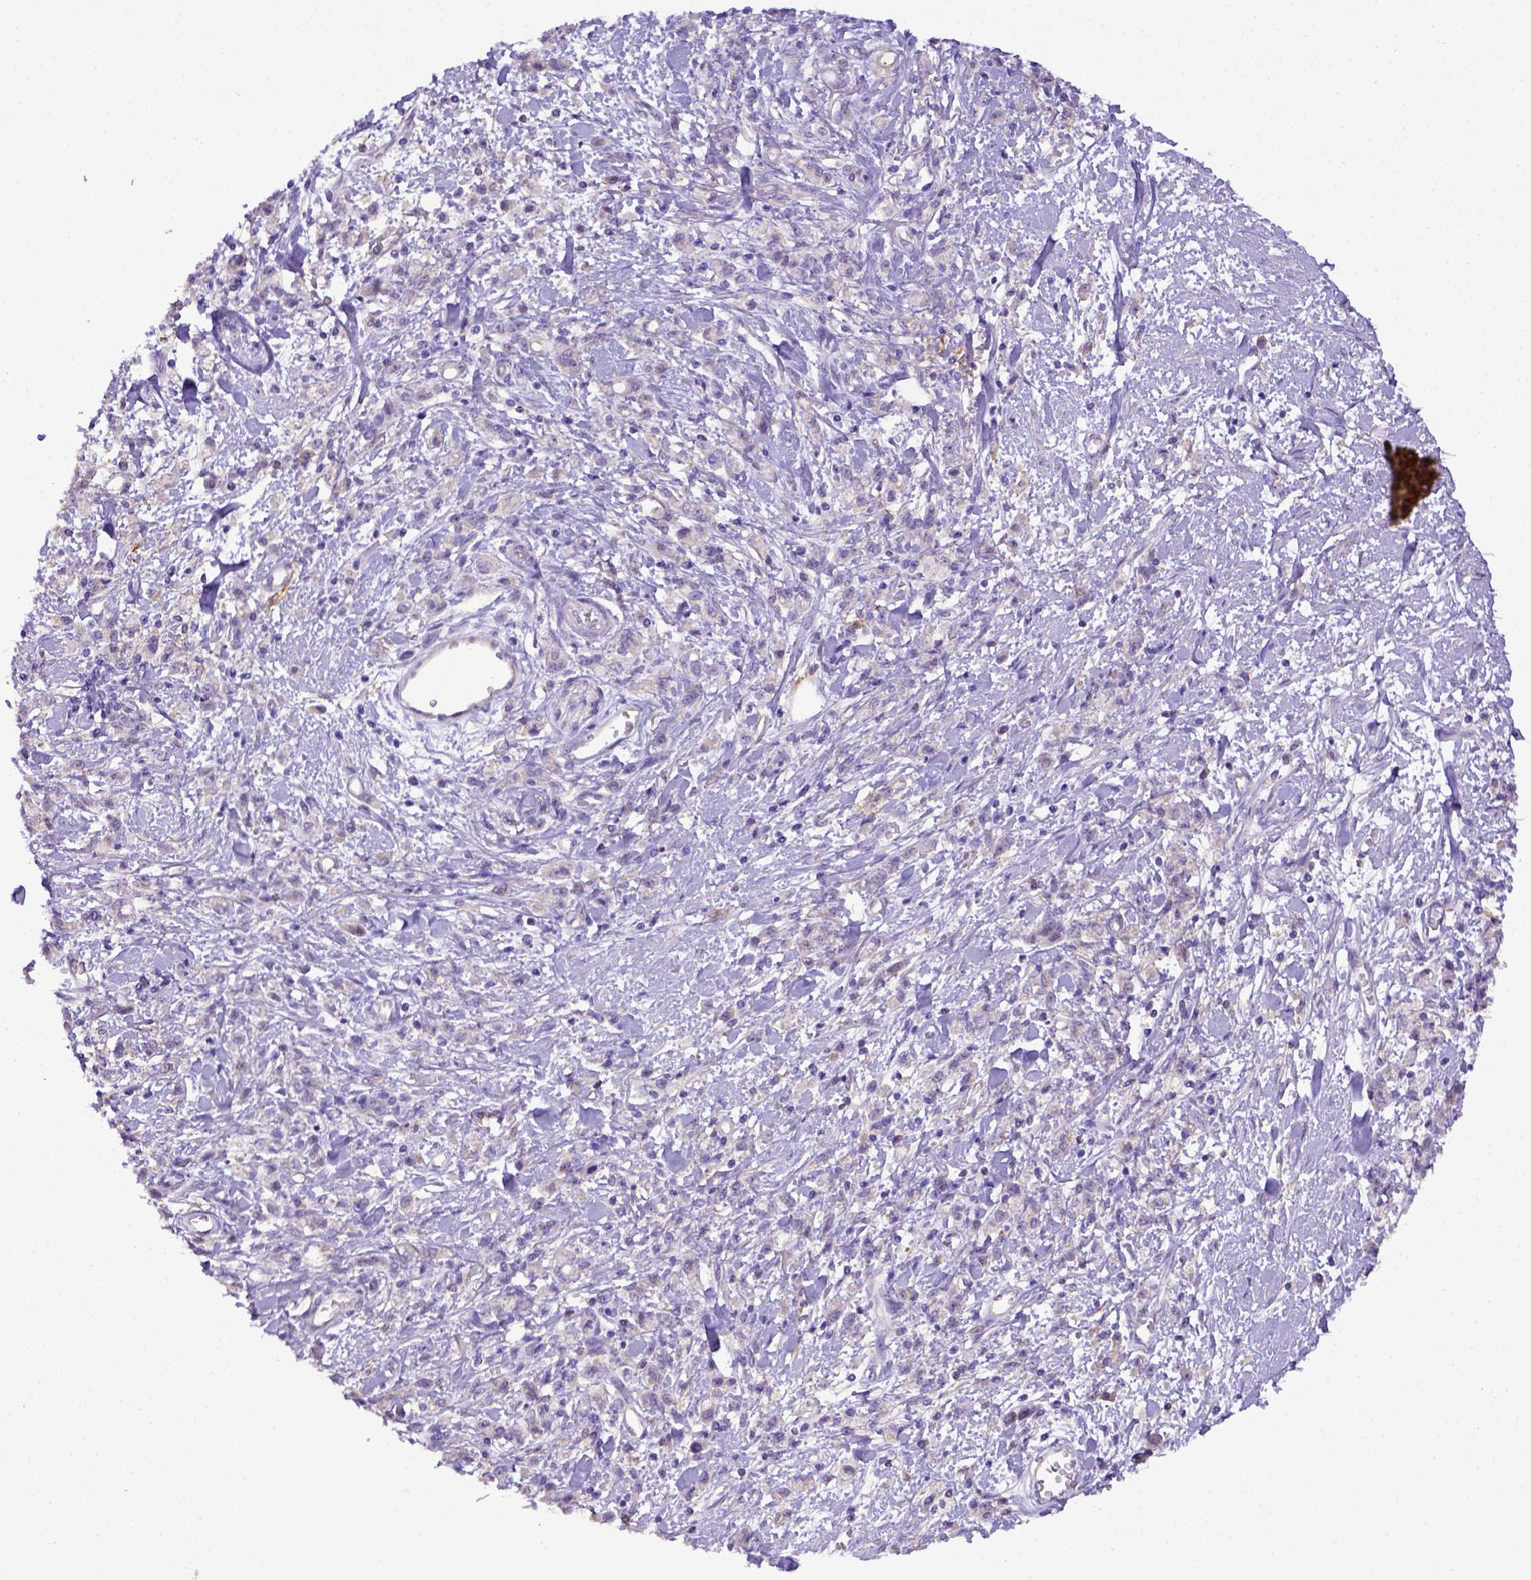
{"staining": {"intensity": "negative", "quantity": "none", "location": "none"}, "tissue": "stomach cancer", "cell_type": "Tumor cells", "image_type": "cancer", "snomed": [{"axis": "morphology", "description": "Adenocarcinoma, NOS"}, {"axis": "topography", "description": "Stomach"}], "caption": "IHC of human stomach cancer displays no positivity in tumor cells.", "gene": "CD40", "patient": {"sex": "male", "age": 77}}